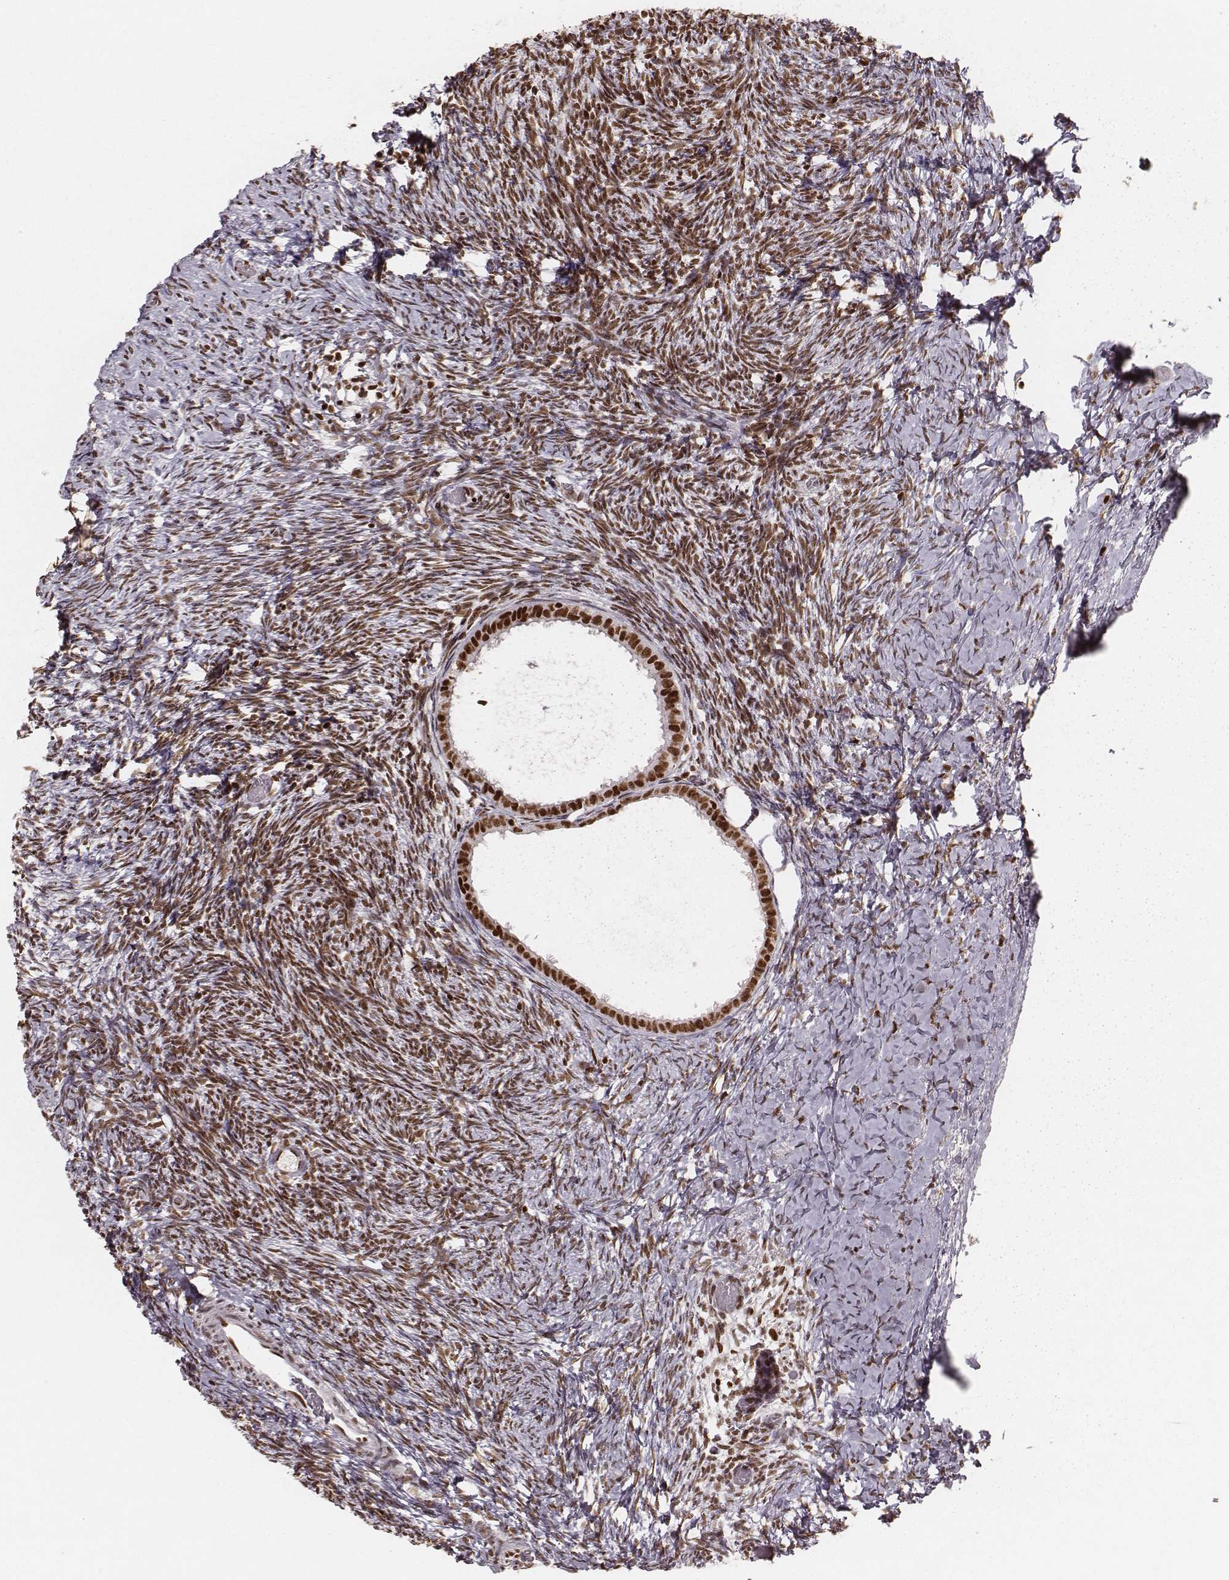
{"staining": {"intensity": "strong", "quantity": ">75%", "location": "nuclear"}, "tissue": "ovary", "cell_type": "Follicle cells", "image_type": "normal", "snomed": [{"axis": "morphology", "description": "Normal tissue, NOS"}, {"axis": "topography", "description": "Ovary"}], "caption": "IHC staining of unremarkable ovary, which shows high levels of strong nuclear staining in approximately >75% of follicle cells indicating strong nuclear protein expression. The staining was performed using DAB (3,3'-diaminobenzidine) (brown) for protein detection and nuclei were counterstained in hematoxylin (blue).", "gene": "PARP1", "patient": {"sex": "female", "age": 39}}